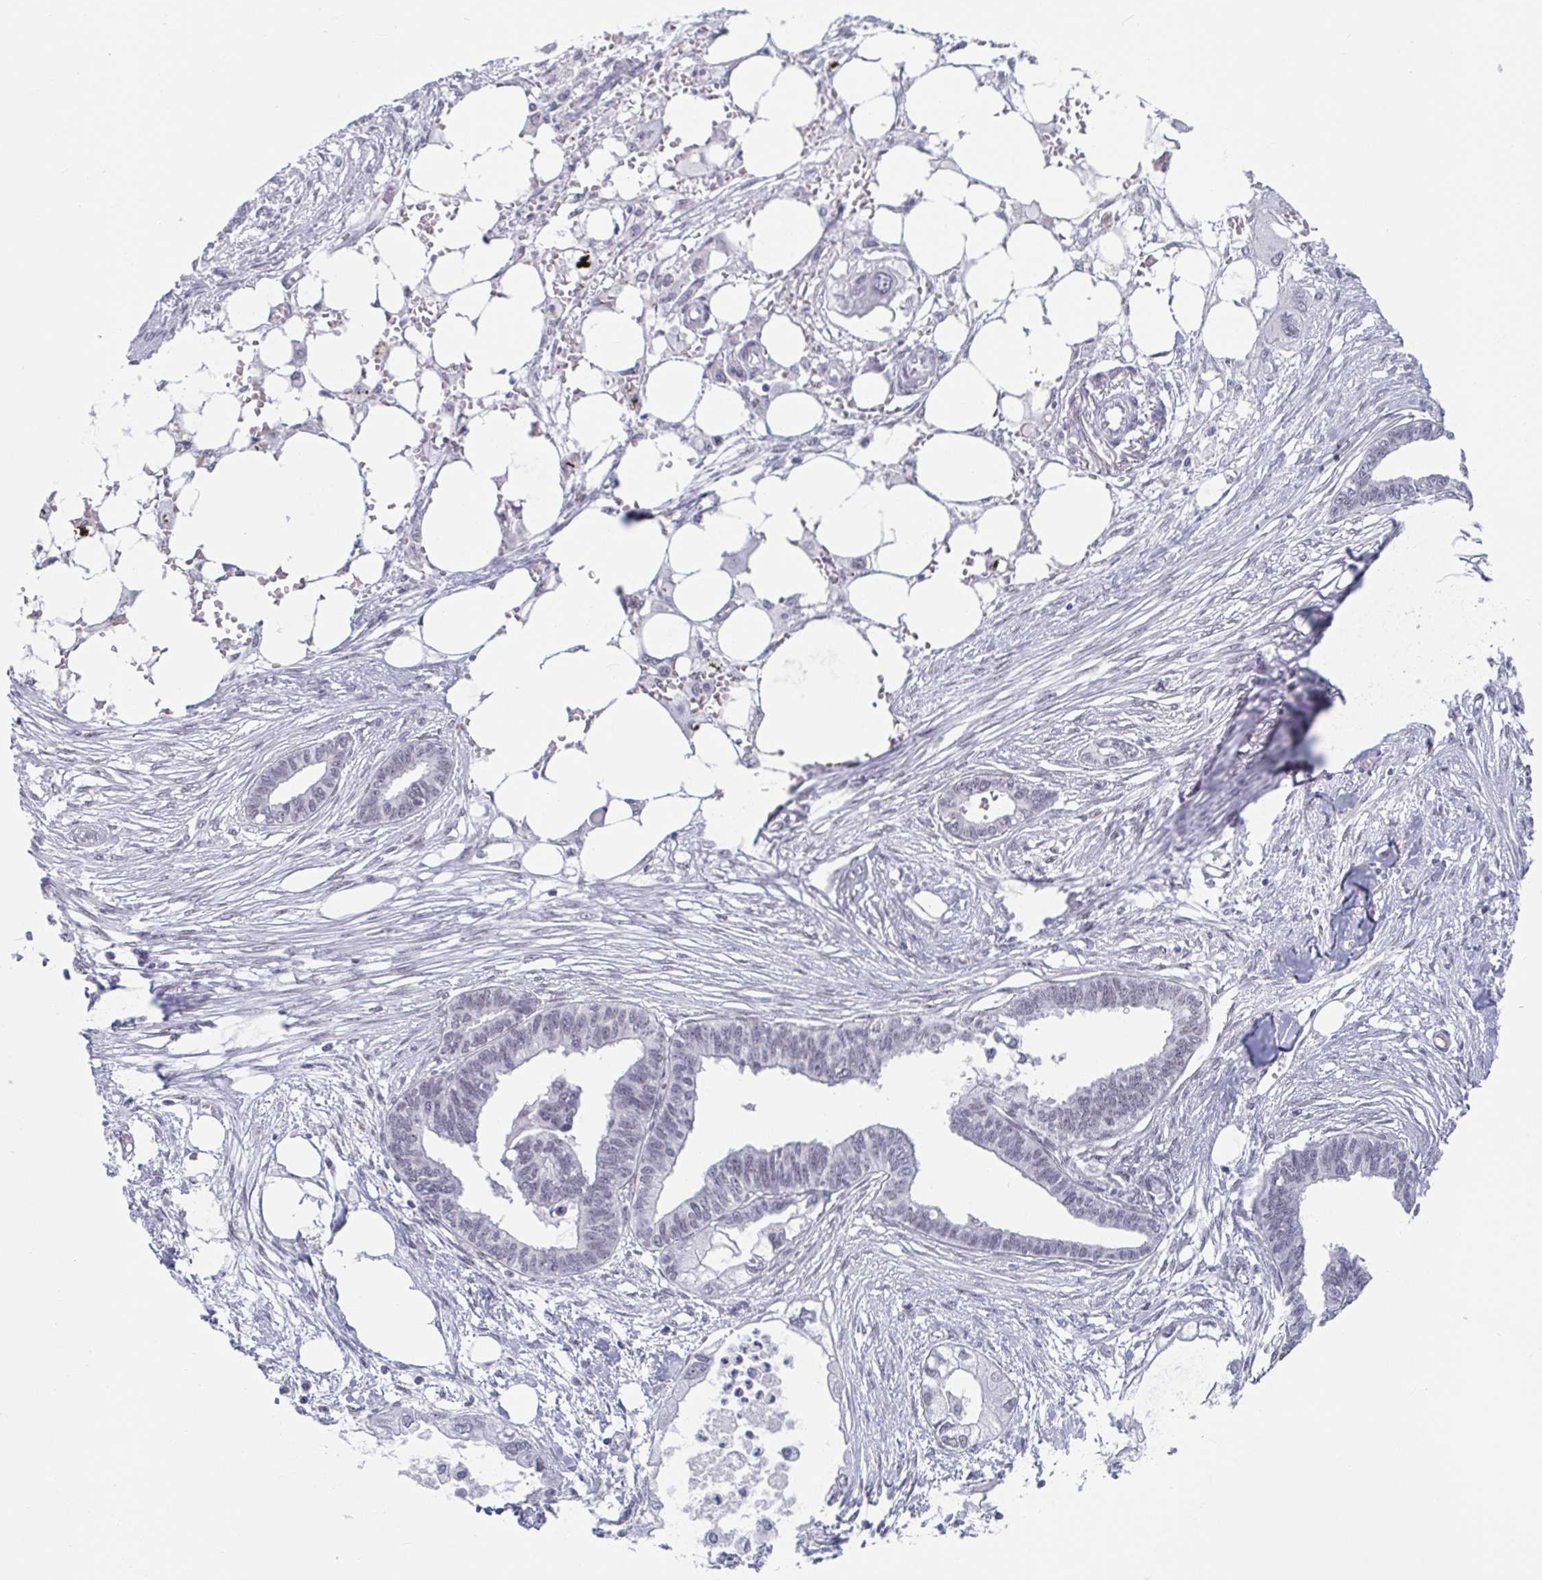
{"staining": {"intensity": "negative", "quantity": "none", "location": "none"}, "tissue": "endometrial cancer", "cell_type": "Tumor cells", "image_type": "cancer", "snomed": [{"axis": "morphology", "description": "Adenocarcinoma, NOS"}, {"axis": "morphology", "description": "Adenocarcinoma, metastatic, NOS"}, {"axis": "topography", "description": "Adipose tissue"}, {"axis": "topography", "description": "Endometrium"}], "caption": "This is an immunohistochemistry photomicrograph of endometrial adenocarcinoma. There is no positivity in tumor cells.", "gene": "SLC7A10", "patient": {"sex": "female", "age": 67}}